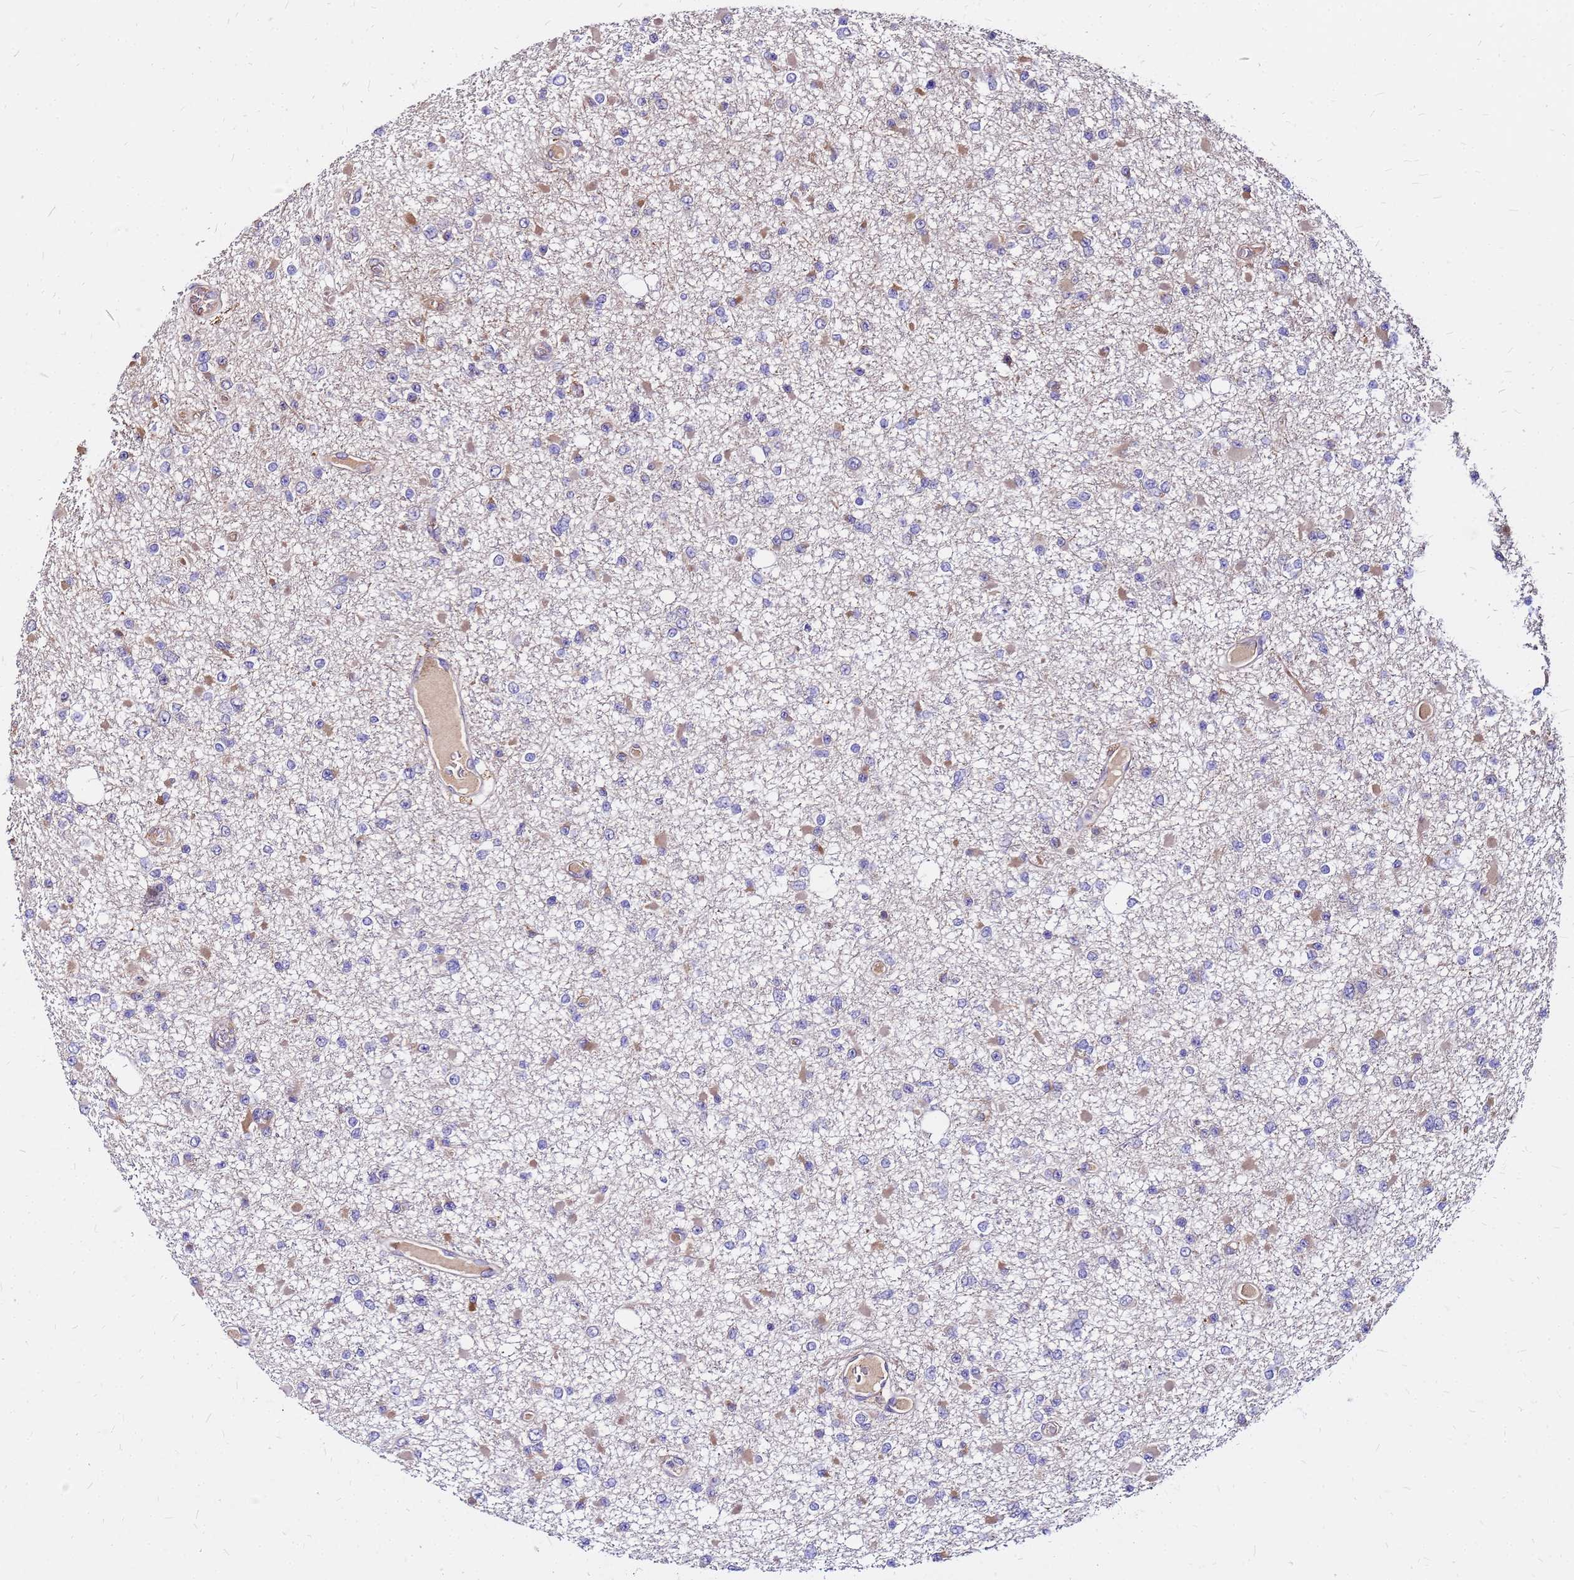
{"staining": {"intensity": "moderate", "quantity": "<25%", "location": "cytoplasmic/membranous"}, "tissue": "glioma", "cell_type": "Tumor cells", "image_type": "cancer", "snomed": [{"axis": "morphology", "description": "Glioma, malignant, Low grade"}, {"axis": "topography", "description": "Brain"}], "caption": "There is low levels of moderate cytoplasmic/membranous staining in tumor cells of glioma, as demonstrated by immunohistochemical staining (brown color).", "gene": "ARHGEF5", "patient": {"sex": "female", "age": 22}}